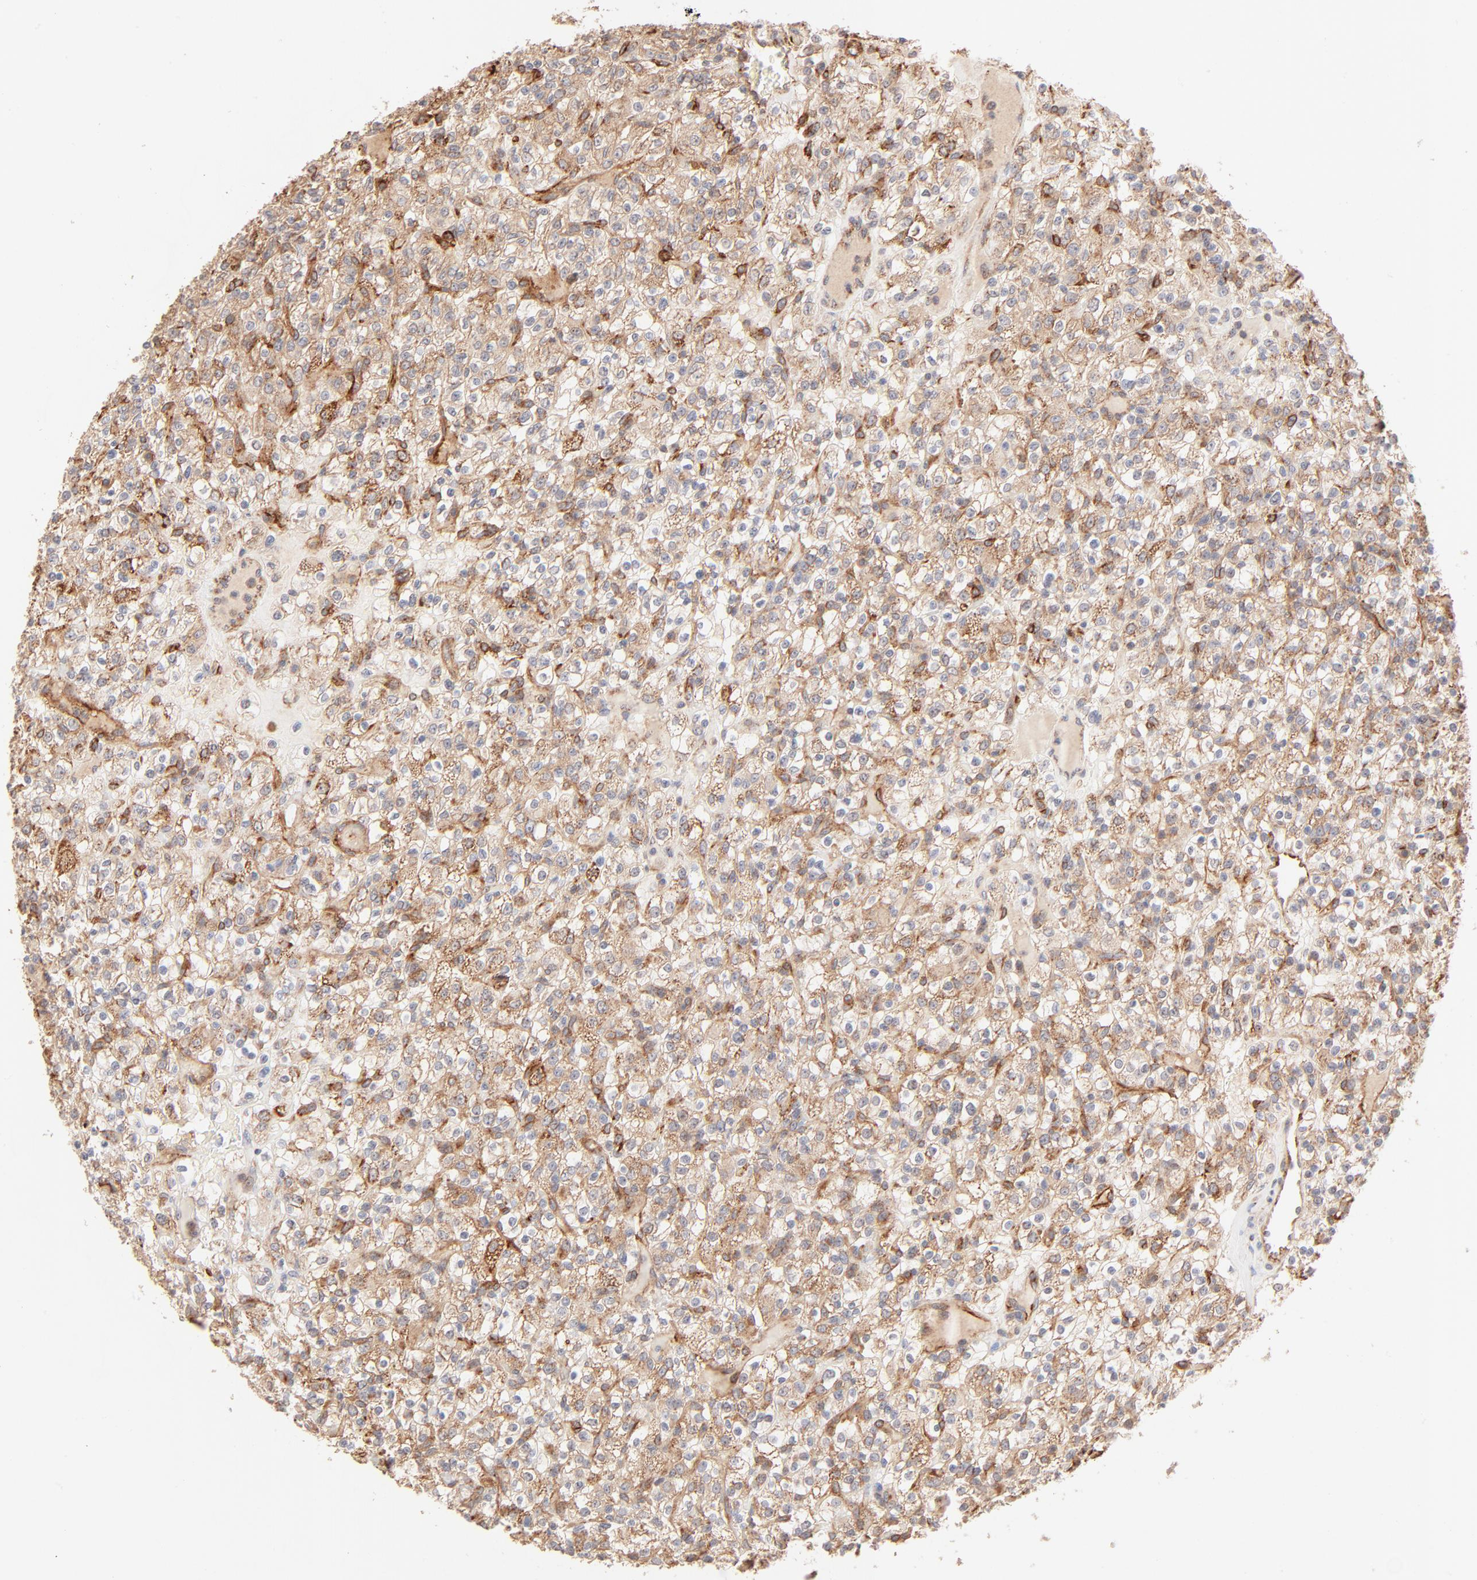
{"staining": {"intensity": "moderate", "quantity": ">75%", "location": "cytoplasmic/membranous"}, "tissue": "renal cancer", "cell_type": "Tumor cells", "image_type": "cancer", "snomed": [{"axis": "morphology", "description": "Normal tissue, NOS"}, {"axis": "morphology", "description": "Adenocarcinoma, NOS"}, {"axis": "topography", "description": "Kidney"}], "caption": "About >75% of tumor cells in renal cancer (adenocarcinoma) demonstrate moderate cytoplasmic/membranous protein expression as visualized by brown immunohistochemical staining.", "gene": "CSPG4", "patient": {"sex": "female", "age": 72}}